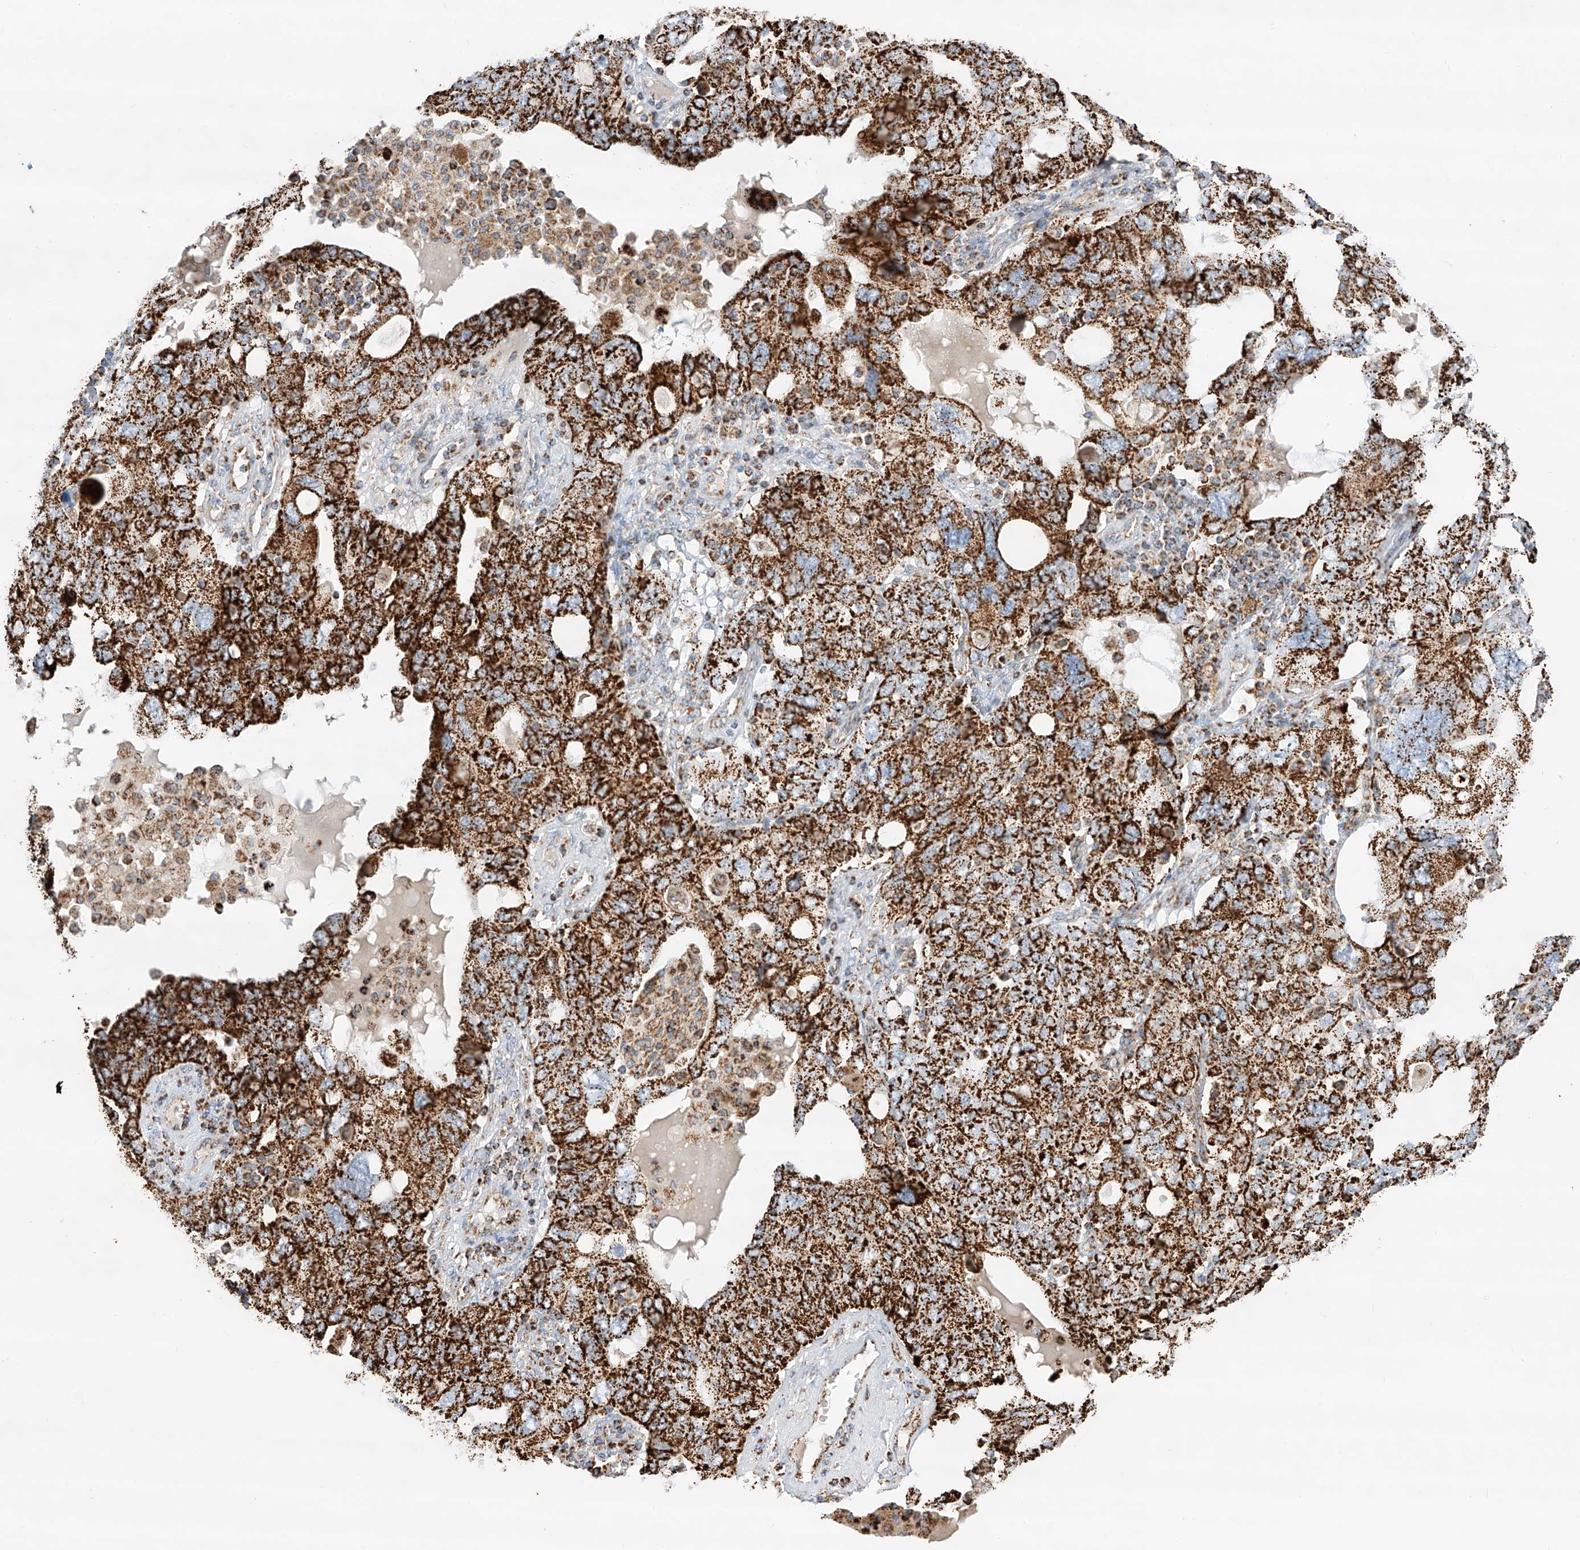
{"staining": {"intensity": "strong", "quantity": ">75%", "location": "cytoplasmic/membranous"}, "tissue": "ovarian cancer", "cell_type": "Tumor cells", "image_type": "cancer", "snomed": [{"axis": "morphology", "description": "Carcinoma, endometroid"}, {"axis": "topography", "description": "Ovary"}], "caption": "Immunohistochemical staining of ovarian cancer exhibits high levels of strong cytoplasmic/membranous staining in approximately >75% of tumor cells.", "gene": "TTC27", "patient": {"sex": "female", "age": 62}}